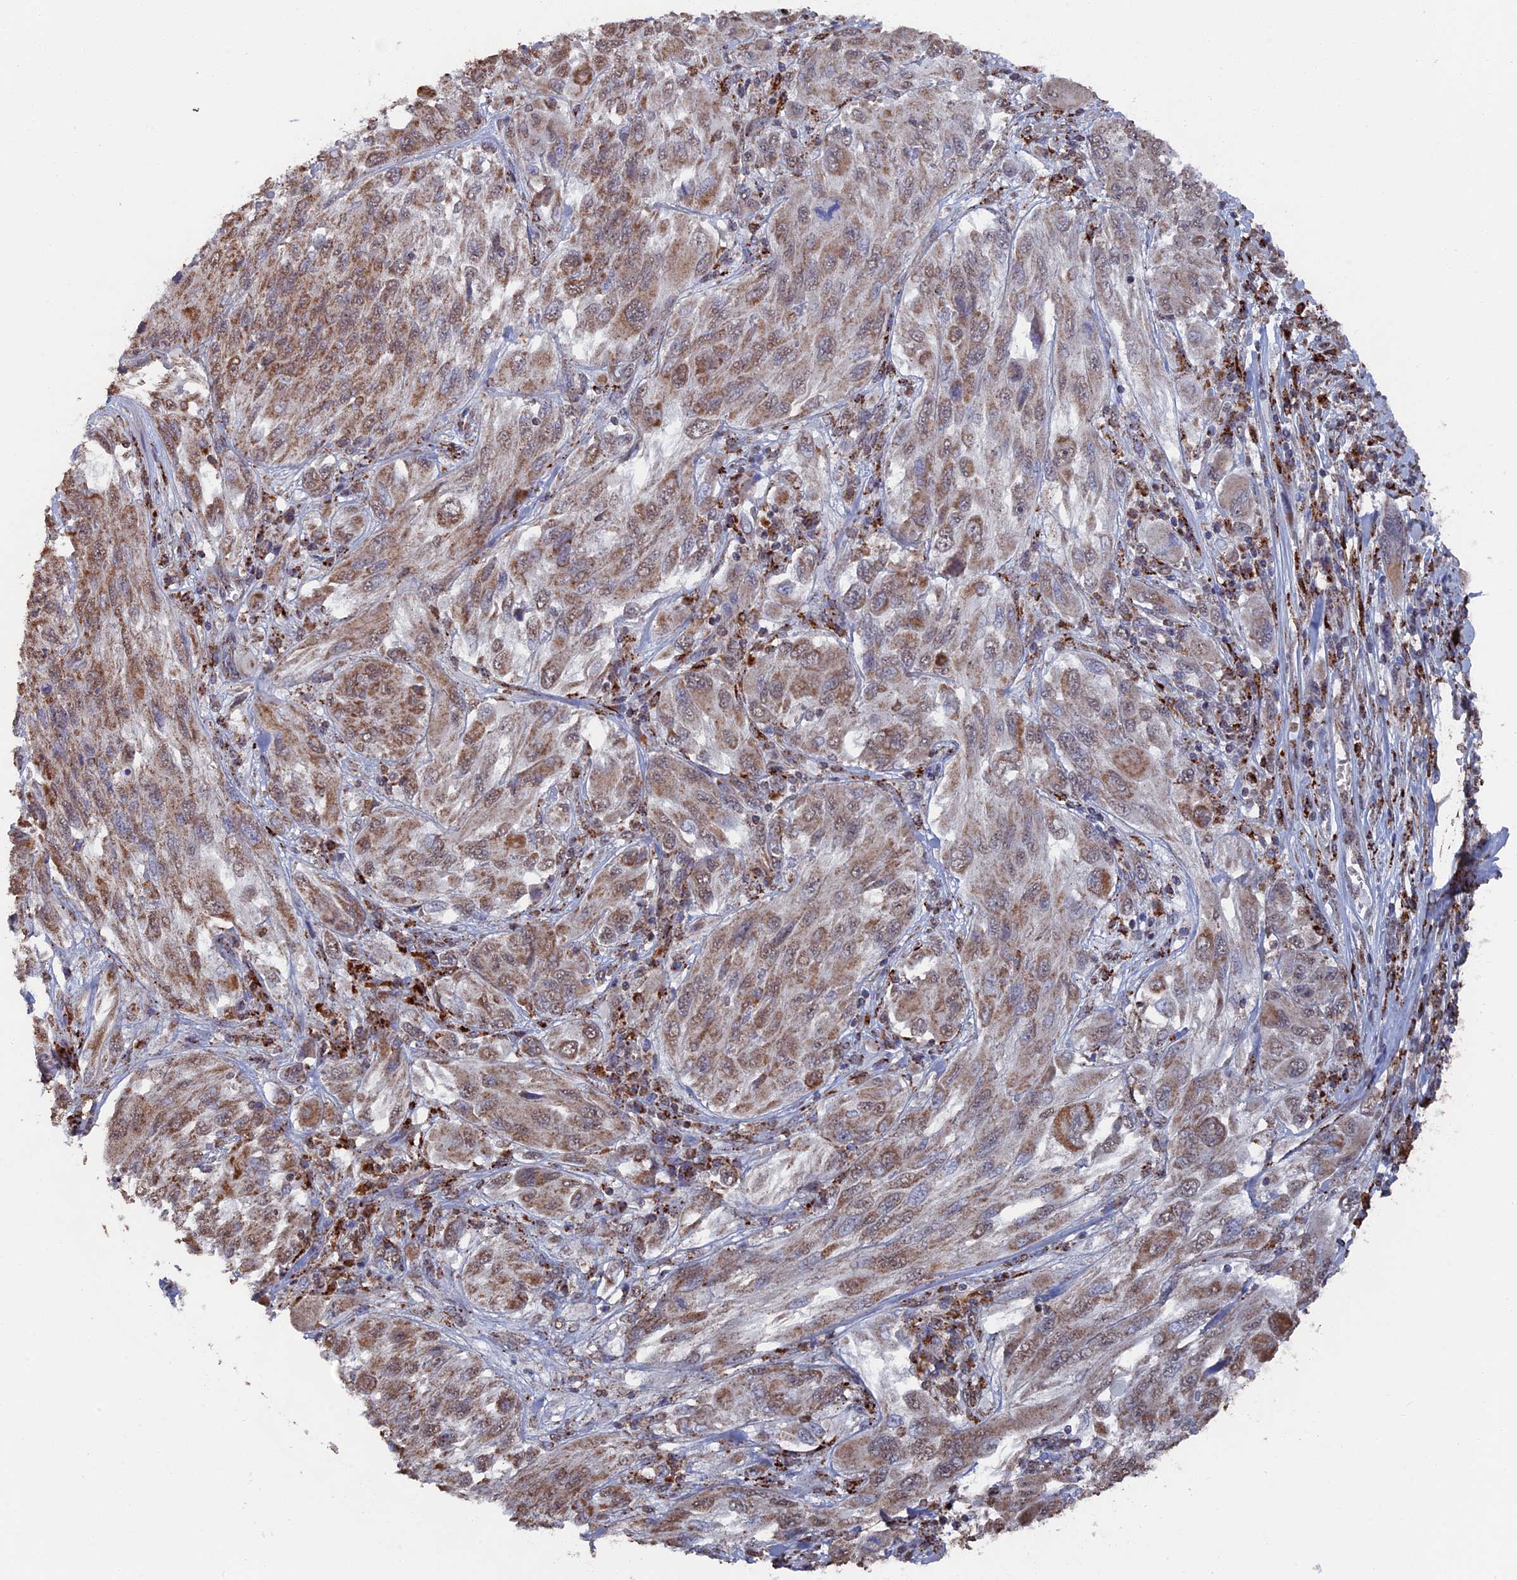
{"staining": {"intensity": "moderate", "quantity": ">75%", "location": "cytoplasmic/membranous"}, "tissue": "melanoma", "cell_type": "Tumor cells", "image_type": "cancer", "snomed": [{"axis": "morphology", "description": "Malignant melanoma, NOS"}, {"axis": "topography", "description": "Skin"}], "caption": "Immunohistochemistry (IHC) histopathology image of neoplastic tissue: human melanoma stained using immunohistochemistry (IHC) reveals medium levels of moderate protein expression localized specifically in the cytoplasmic/membranous of tumor cells, appearing as a cytoplasmic/membranous brown color.", "gene": "SMG9", "patient": {"sex": "female", "age": 91}}